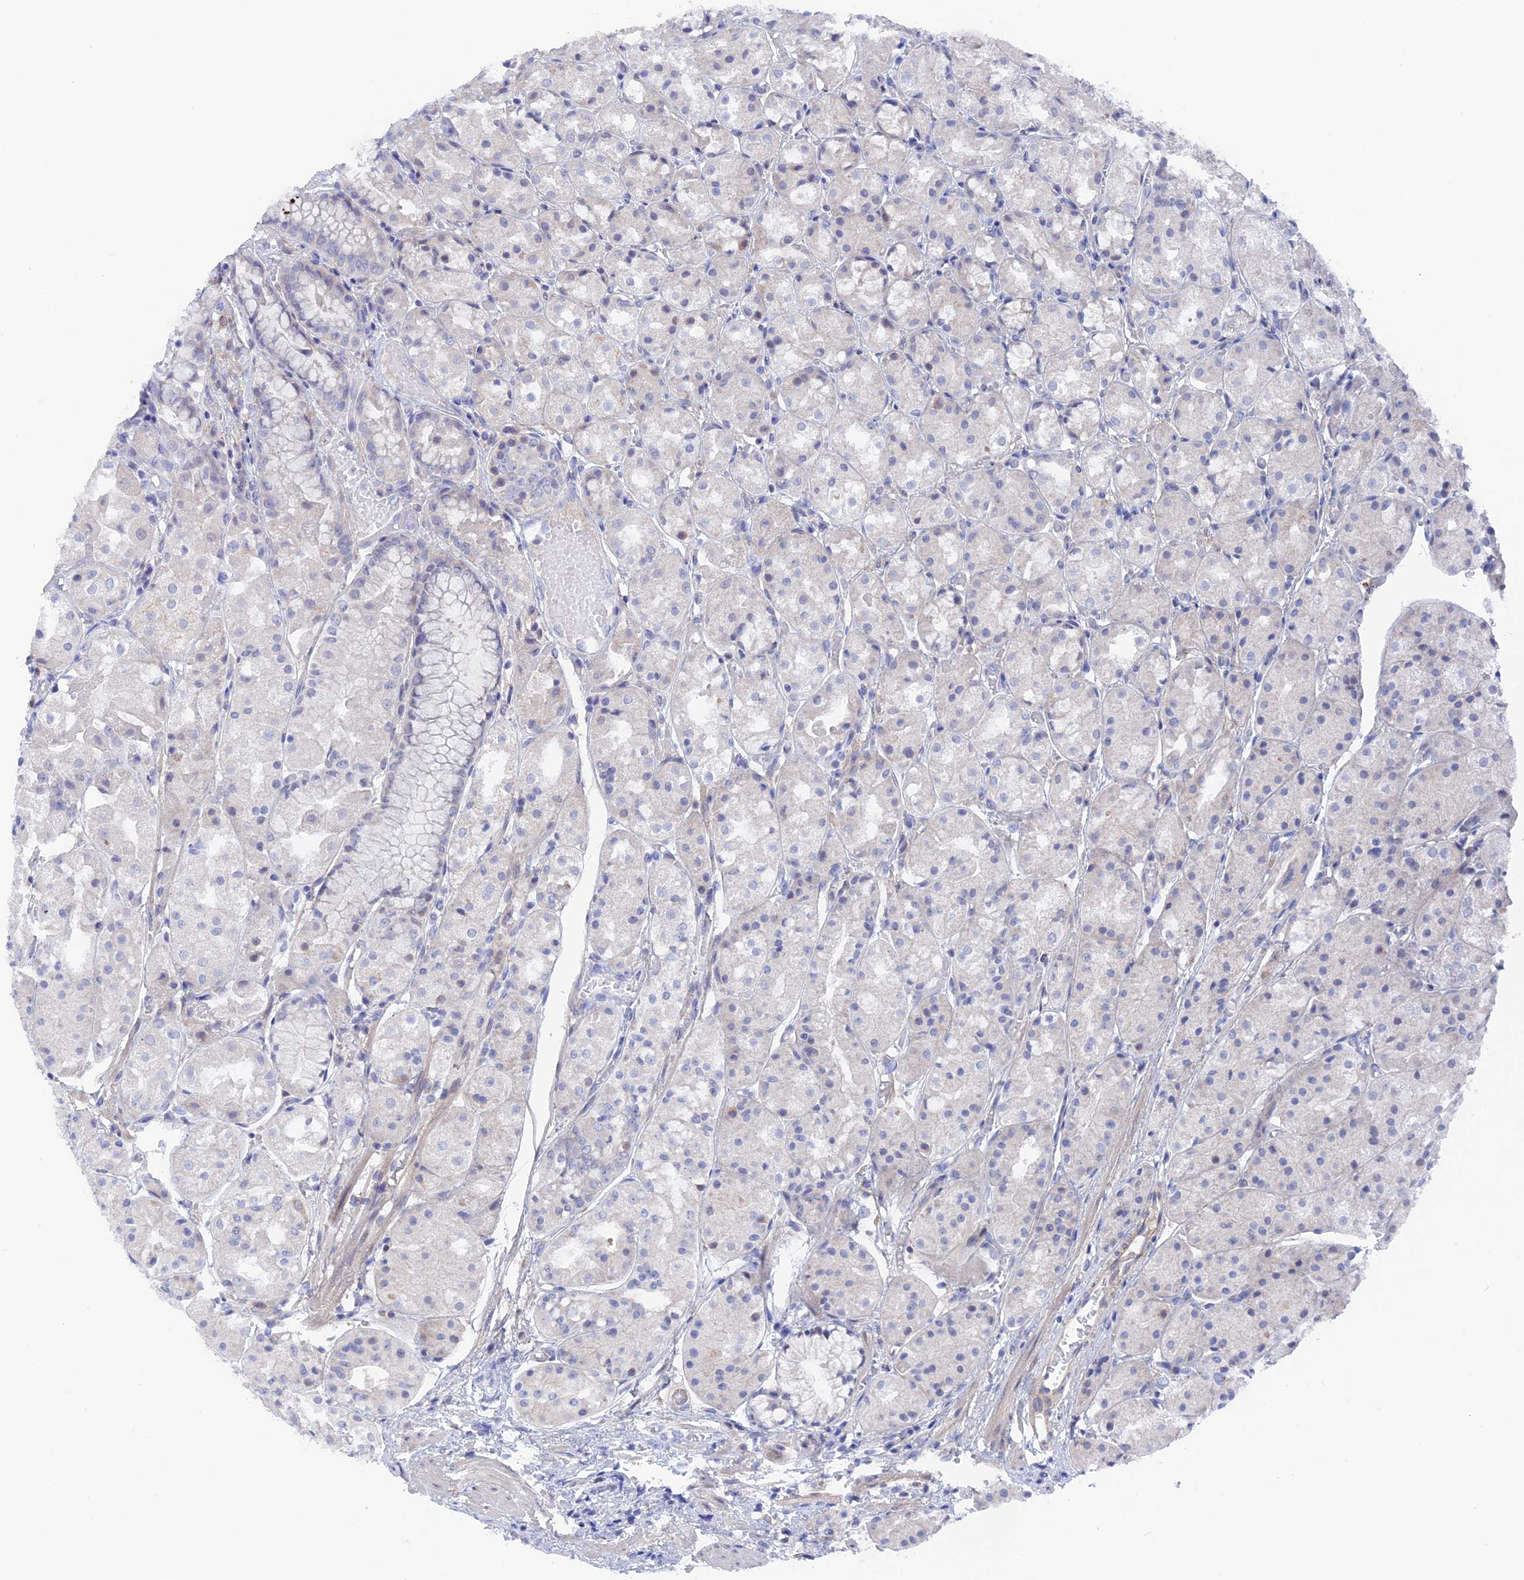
{"staining": {"intensity": "negative", "quantity": "none", "location": "none"}, "tissue": "stomach", "cell_type": "Glandular cells", "image_type": "normal", "snomed": [{"axis": "morphology", "description": "Normal tissue, NOS"}, {"axis": "topography", "description": "Stomach, upper"}], "caption": "This is an immunohistochemistry image of unremarkable stomach. There is no positivity in glandular cells.", "gene": "DACT3", "patient": {"sex": "male", "age": 72}}